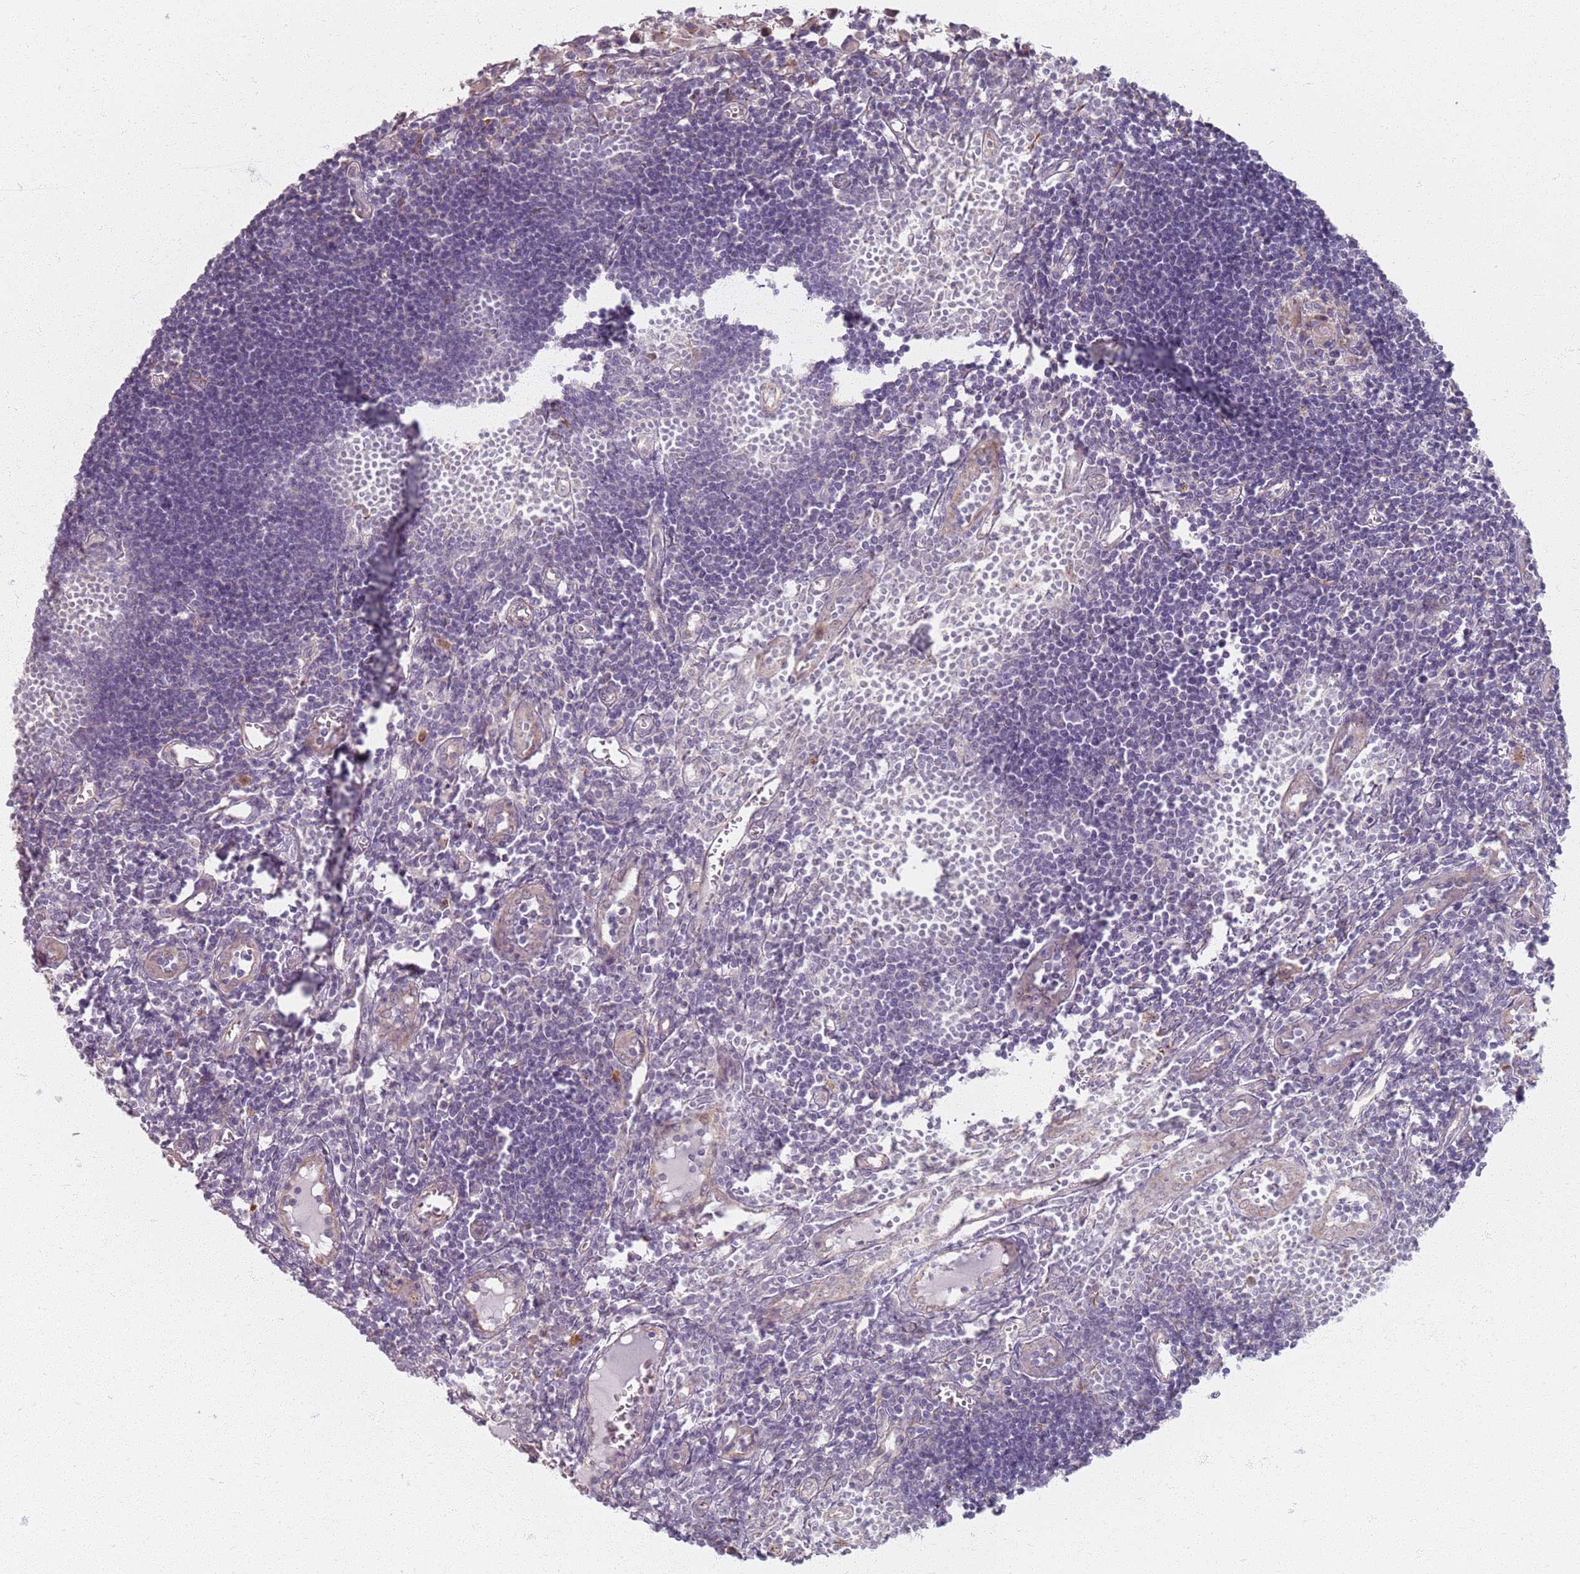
{"staining": {"intensity": "negative", "quantity": "none", "location": "none"}, "tissue": "lymph node", "cell_type": "Germinal center cells", "image_type": "normal", "snomed": [{"axis": "morphology", "description": "Normal tissue, NOS"}, {"axis": "morphology", "description": "Malignant melanoma, Metastatic site"}, {"axis": "topography", "description": "Lymph node"}], "caption": "The histopathology image shows no staining of germinal center cells in benign lymph node.", "gene": "KCNA5", "patient": {"sex": "male", "age": 41}}